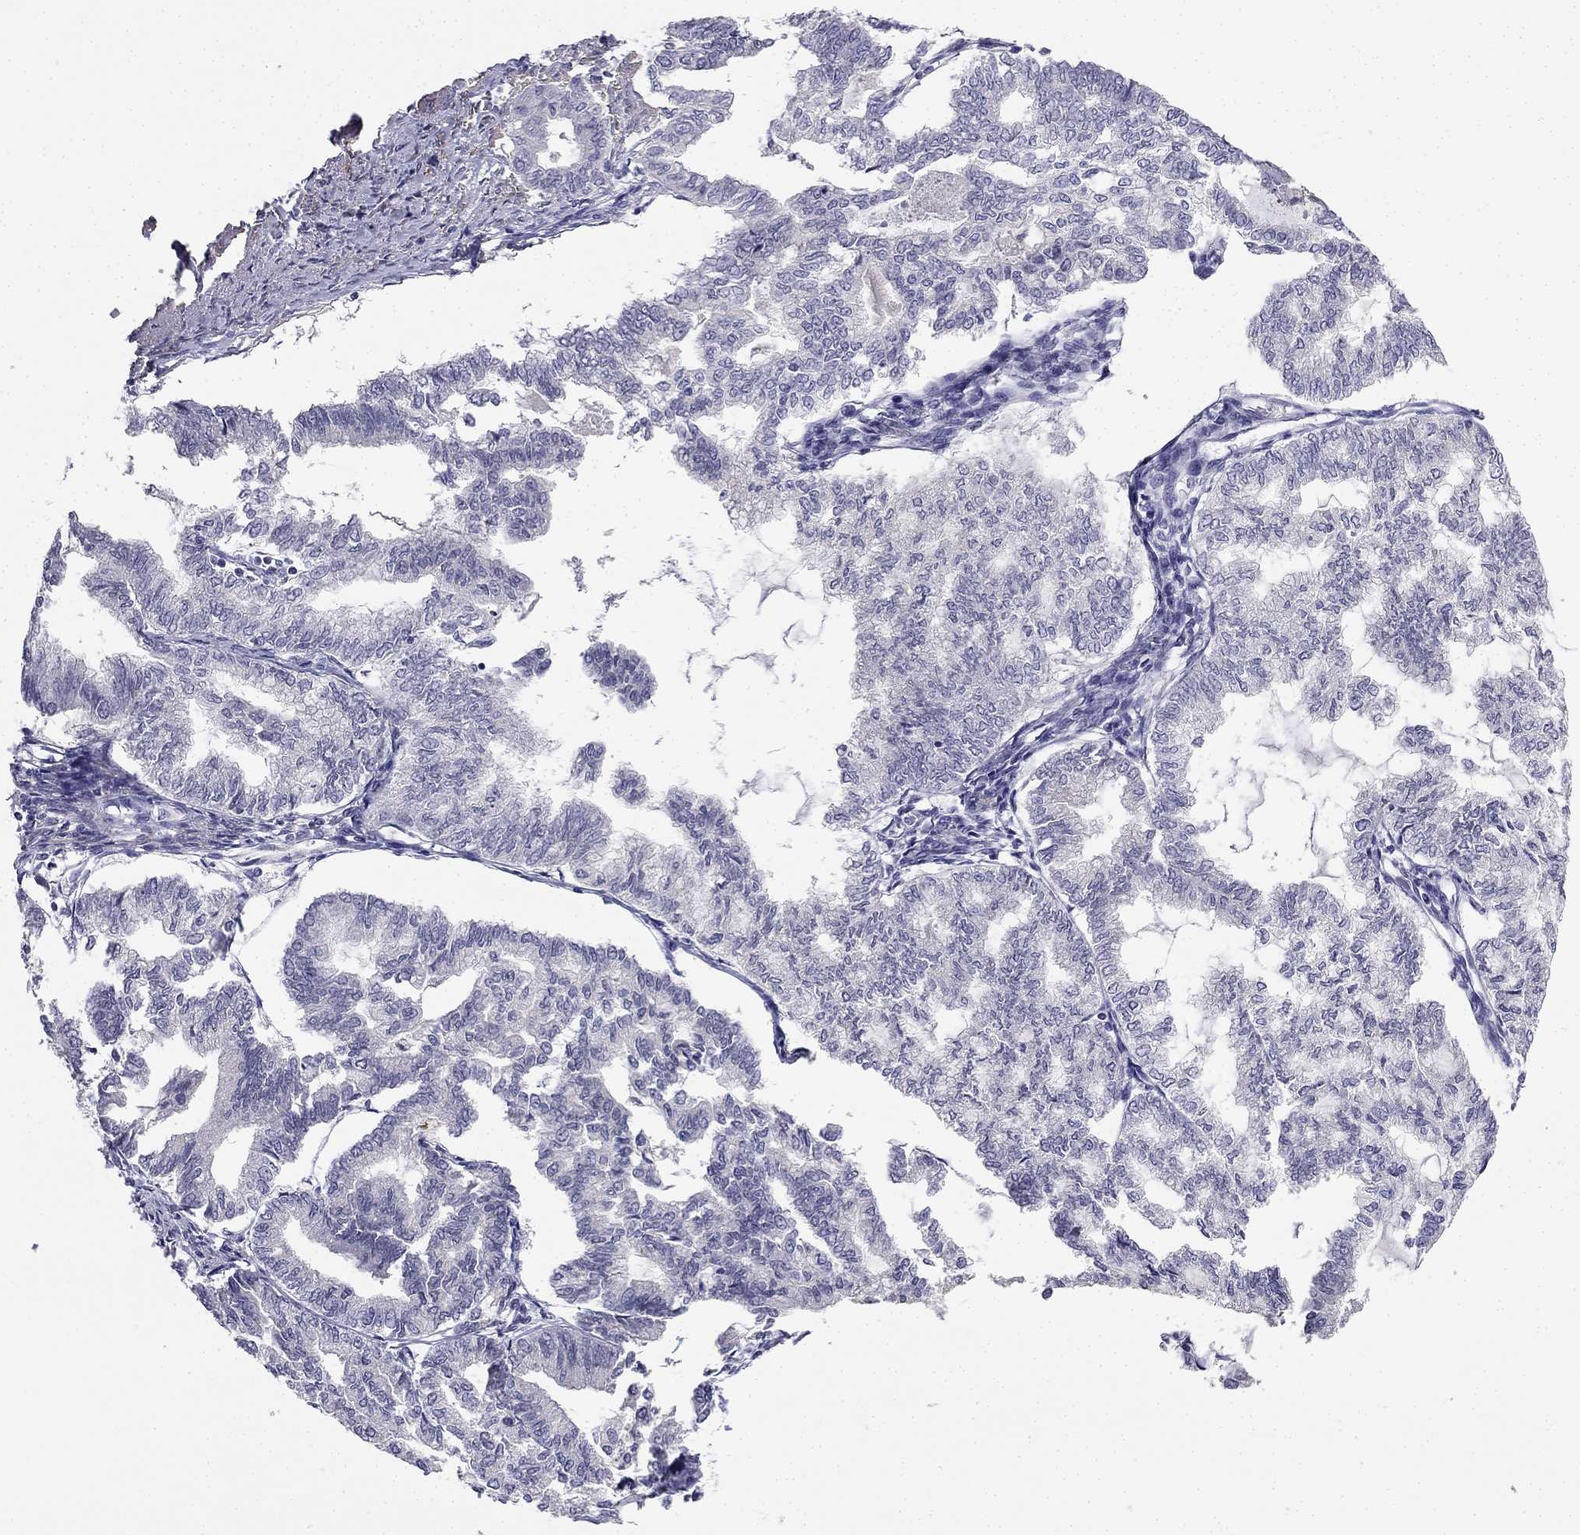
{"staining": {"intensity": "negative", "quantity": "none", "location": "none"}, "tissue": "endometrial cancer", "cell_type": "Tumor cells", "image_type": "cancer", "snomed": [{"axis": "morphology", "description": "Adenocarcinoma, NOS"}, {"axis": "topography", "description": "Endometrium"}], "caption": "Immunohistochemical staining of human adenocarcinoma (endometrial) reveals no significant positivity in tumor cells.", "gene": "C16orf89", "patient": {"sex": "female", "age": 79}}